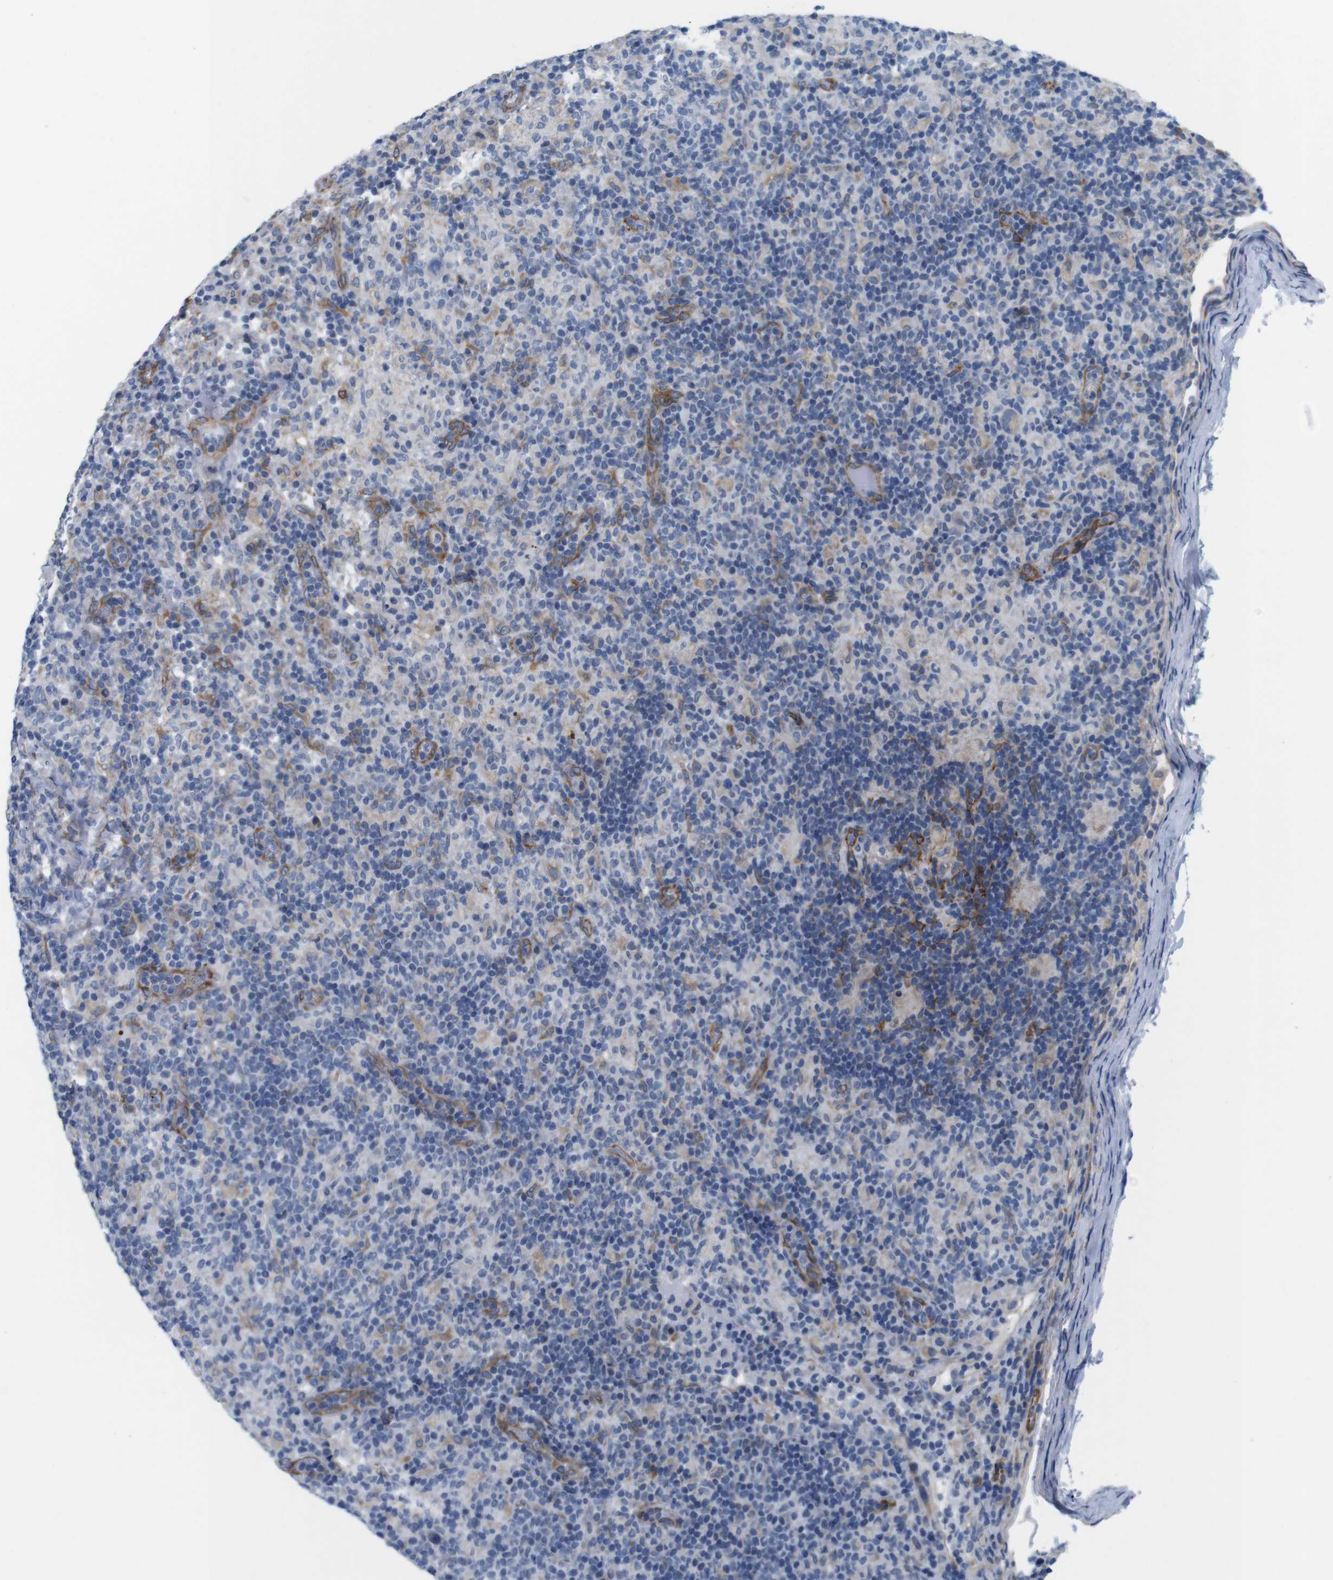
{"staining": {"intensity": "weak", "quantity": "25%-75%", "location": "cytoplasmic/membranous"}, "tissue": "lymphoma", "cell_type": "Tumor cells", "image_type": "cancer", "snomed": [{"axis": "morphology", "description": "Hodgkin's disease, NOS"}, {"axis": "topography", "description": "Lymph node"}], "caption": "An image of human lymphoma stained for a protein demonstrates weak cytoplasmic/membranous brown staining in tumor cells. The staining is performed using DAB (3,3'-diaminobenzidine) brown chromogen to label protein expression. The nuclei are counter-stained blue using hematoxylin.", "gene": "HACD3", "patient": {"sex": "male", "age": 70}}